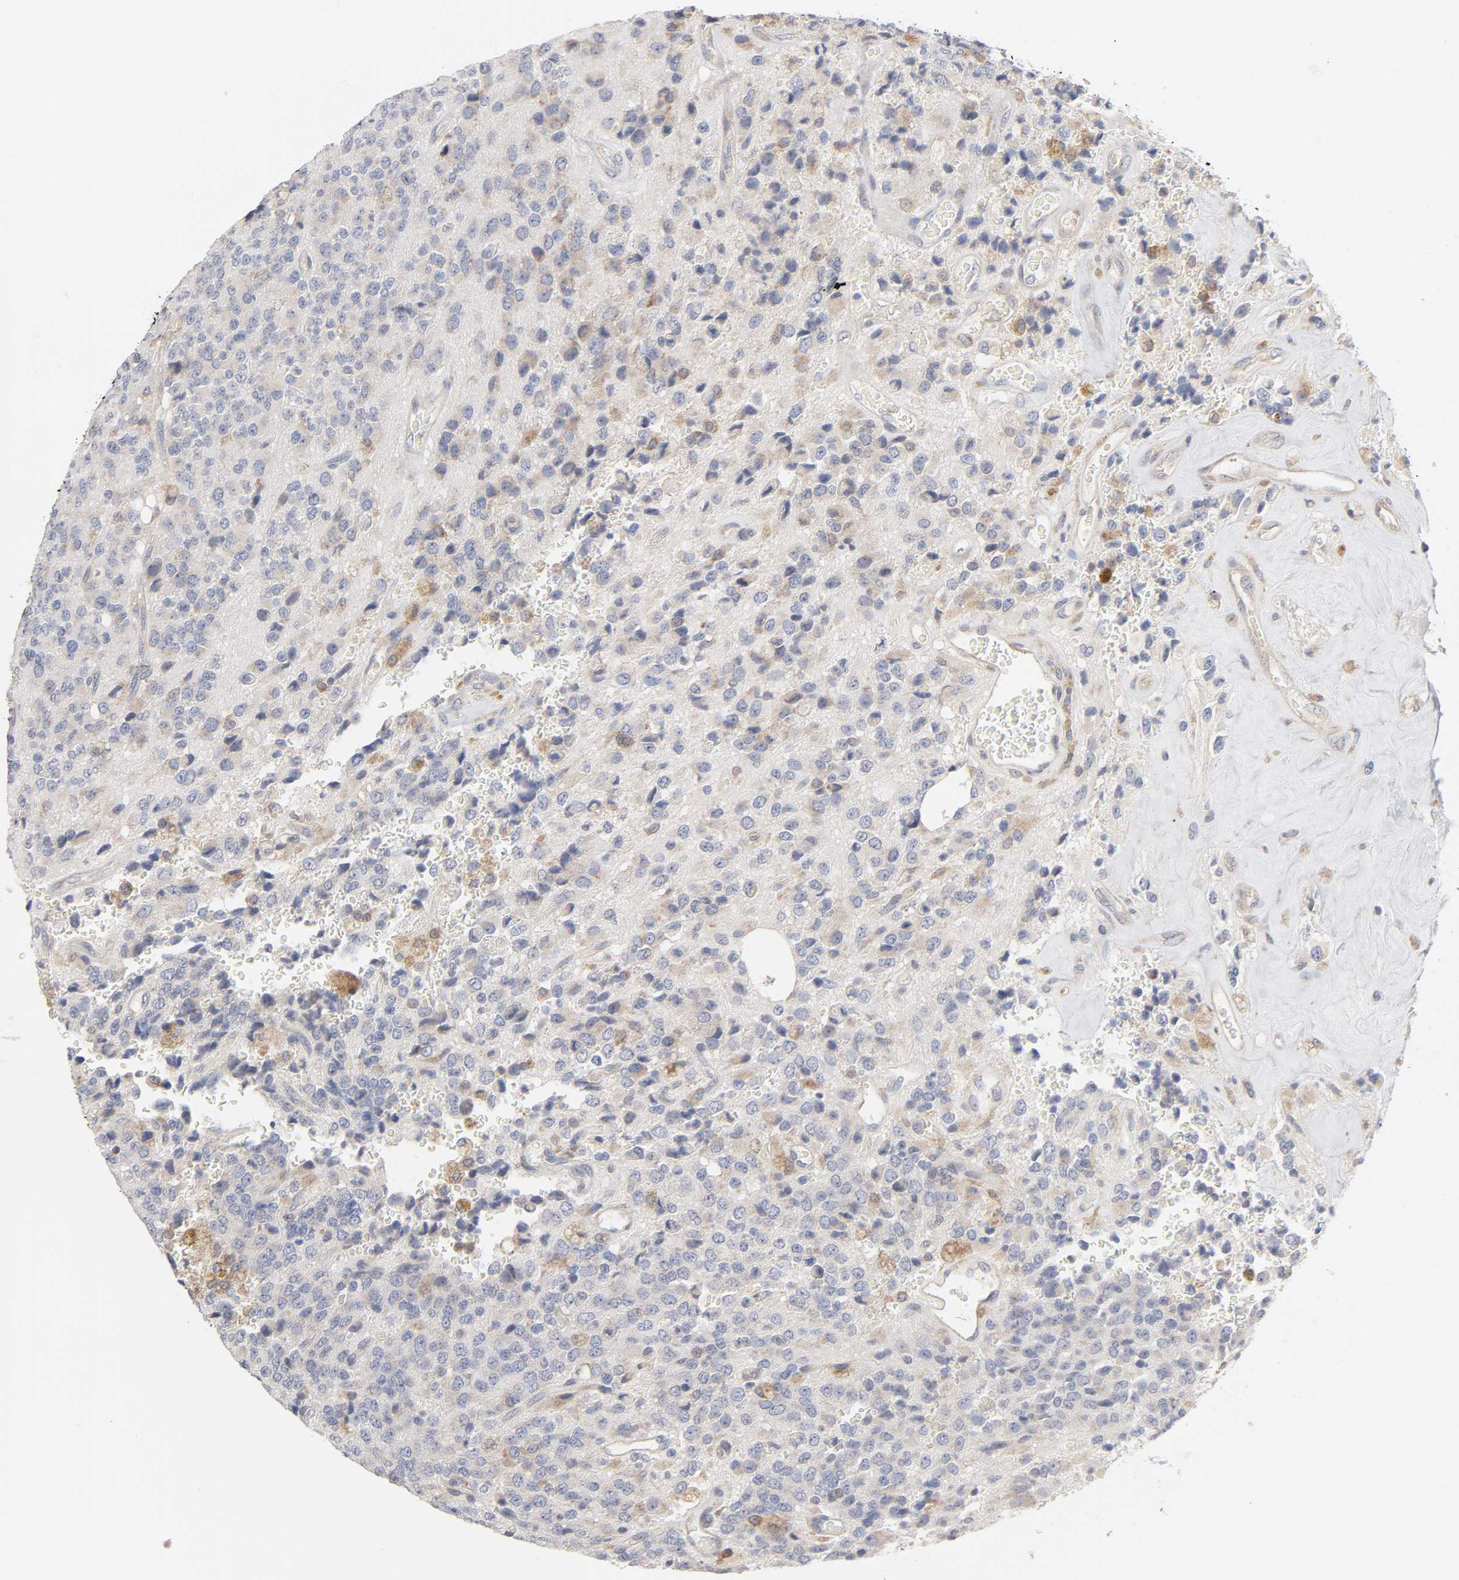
{"staining": {"intensity": "weak", "quantity": "25%-75%", "location": "cytoplasmic/membranous"}, "tissue": "glioma", "cell_type": "Tumor cells", "image_type": "cancer", "snomed": [{"axis": "morphology", "description": "Glioma, malignant, High grade"}, {"axis": "topography", "description": "pancreas cauda"}], "caption": "Weak cytoplasmic/membranous protein expression is present in approximately 25%-75% of tumor cells in malignant glioma (high-grade).", "gene": "IL4R", "patient": {"sex": "male", "age": 60}}